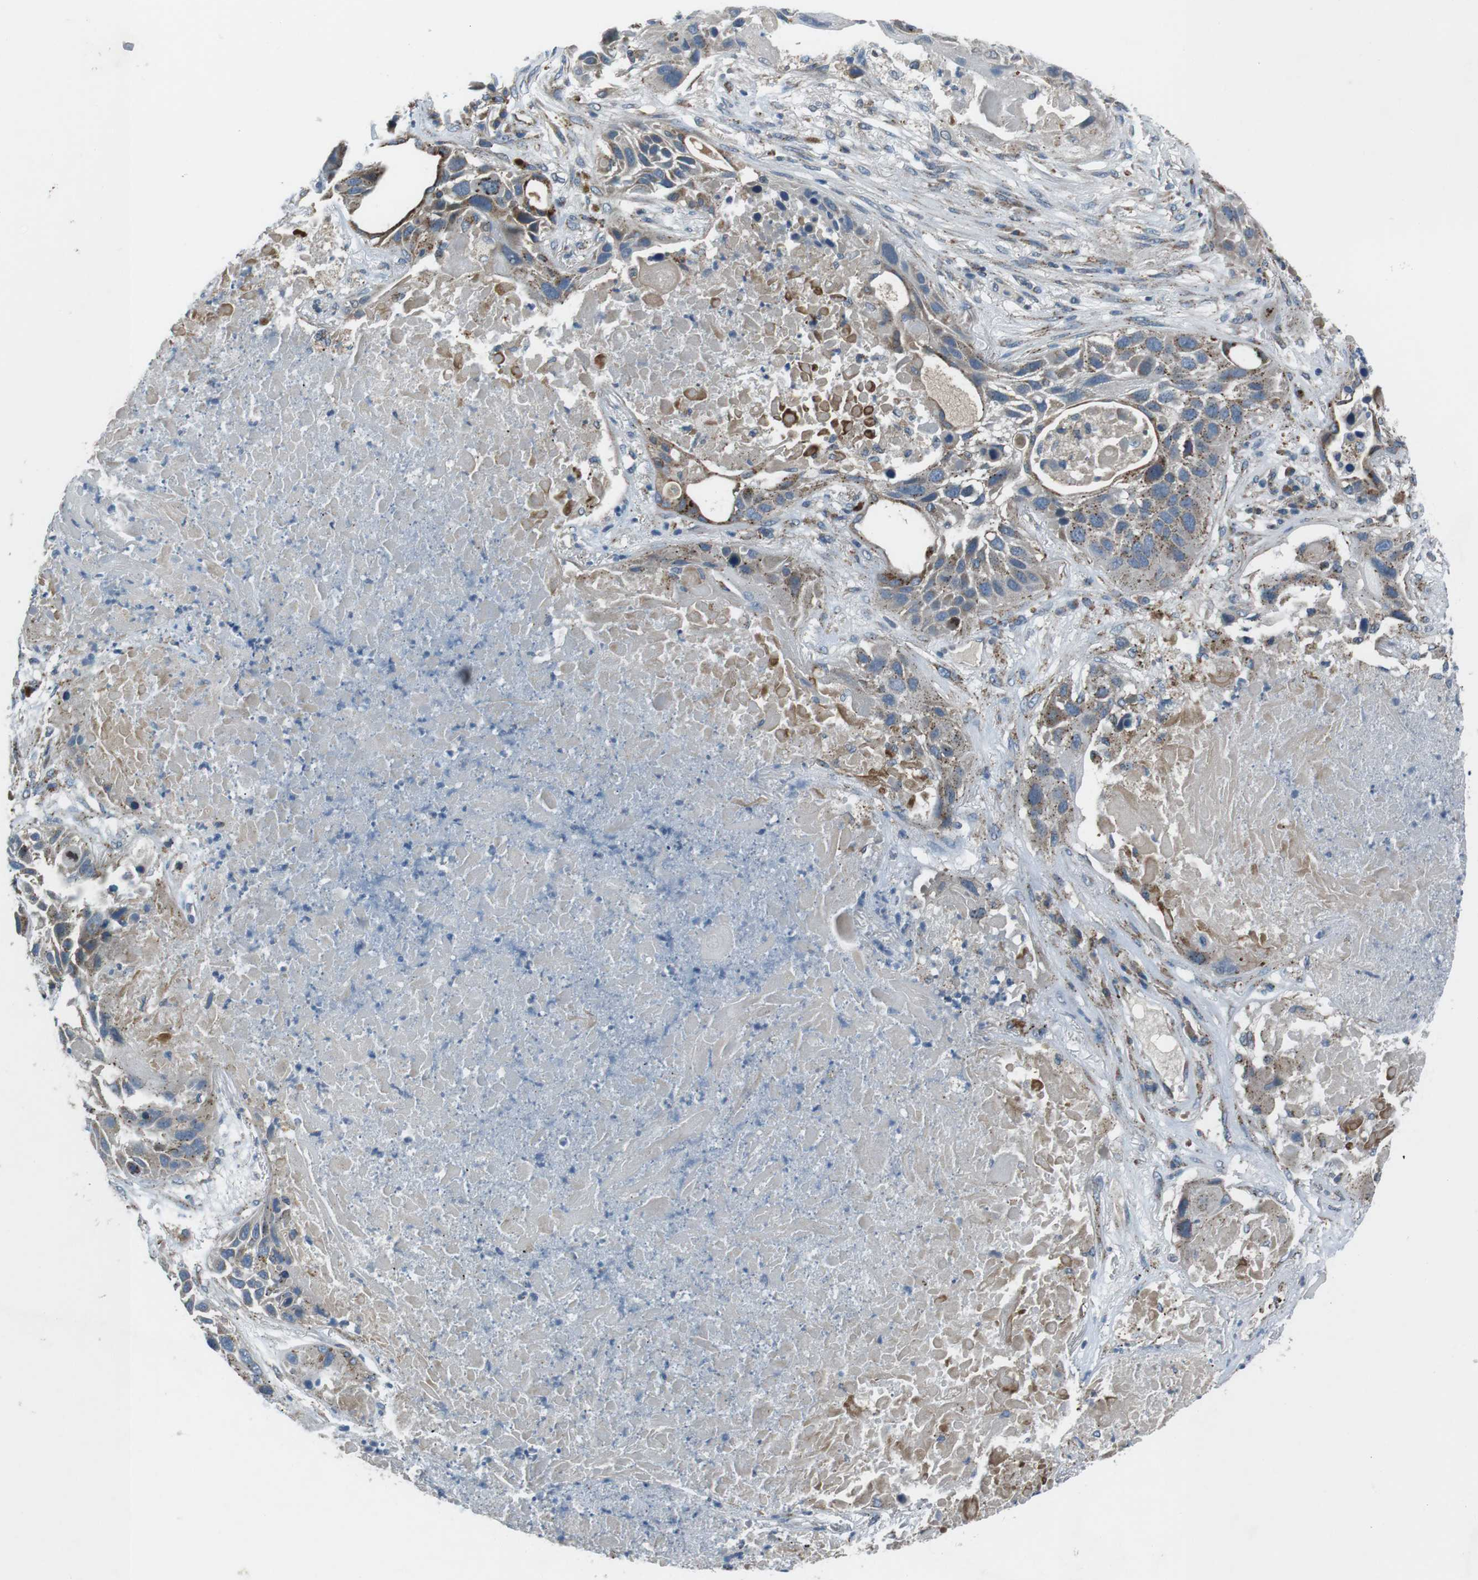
{"staining": {"intensity": "weak", "quantity": "25%-75%", "location": "cytoplasmic/membranous"}, "tissue": "lung cancer", "cell_type": "Tumor cells", "image_type": "cancer", "snomed": [{"axis": "morphology", "description": "Squamous cell carcinoma, NOS"}, {"axis": "topography", "description": "Lung"}], "caption": "Lung squamous cell carcinoma was stained to show a protein in brown. There is low levels of weak cytoplasmic/membranous positivity in about 25%-75% of tumor cells.", "gene": "FAM3B", "patient": {"sex": "male", "age": 57}}